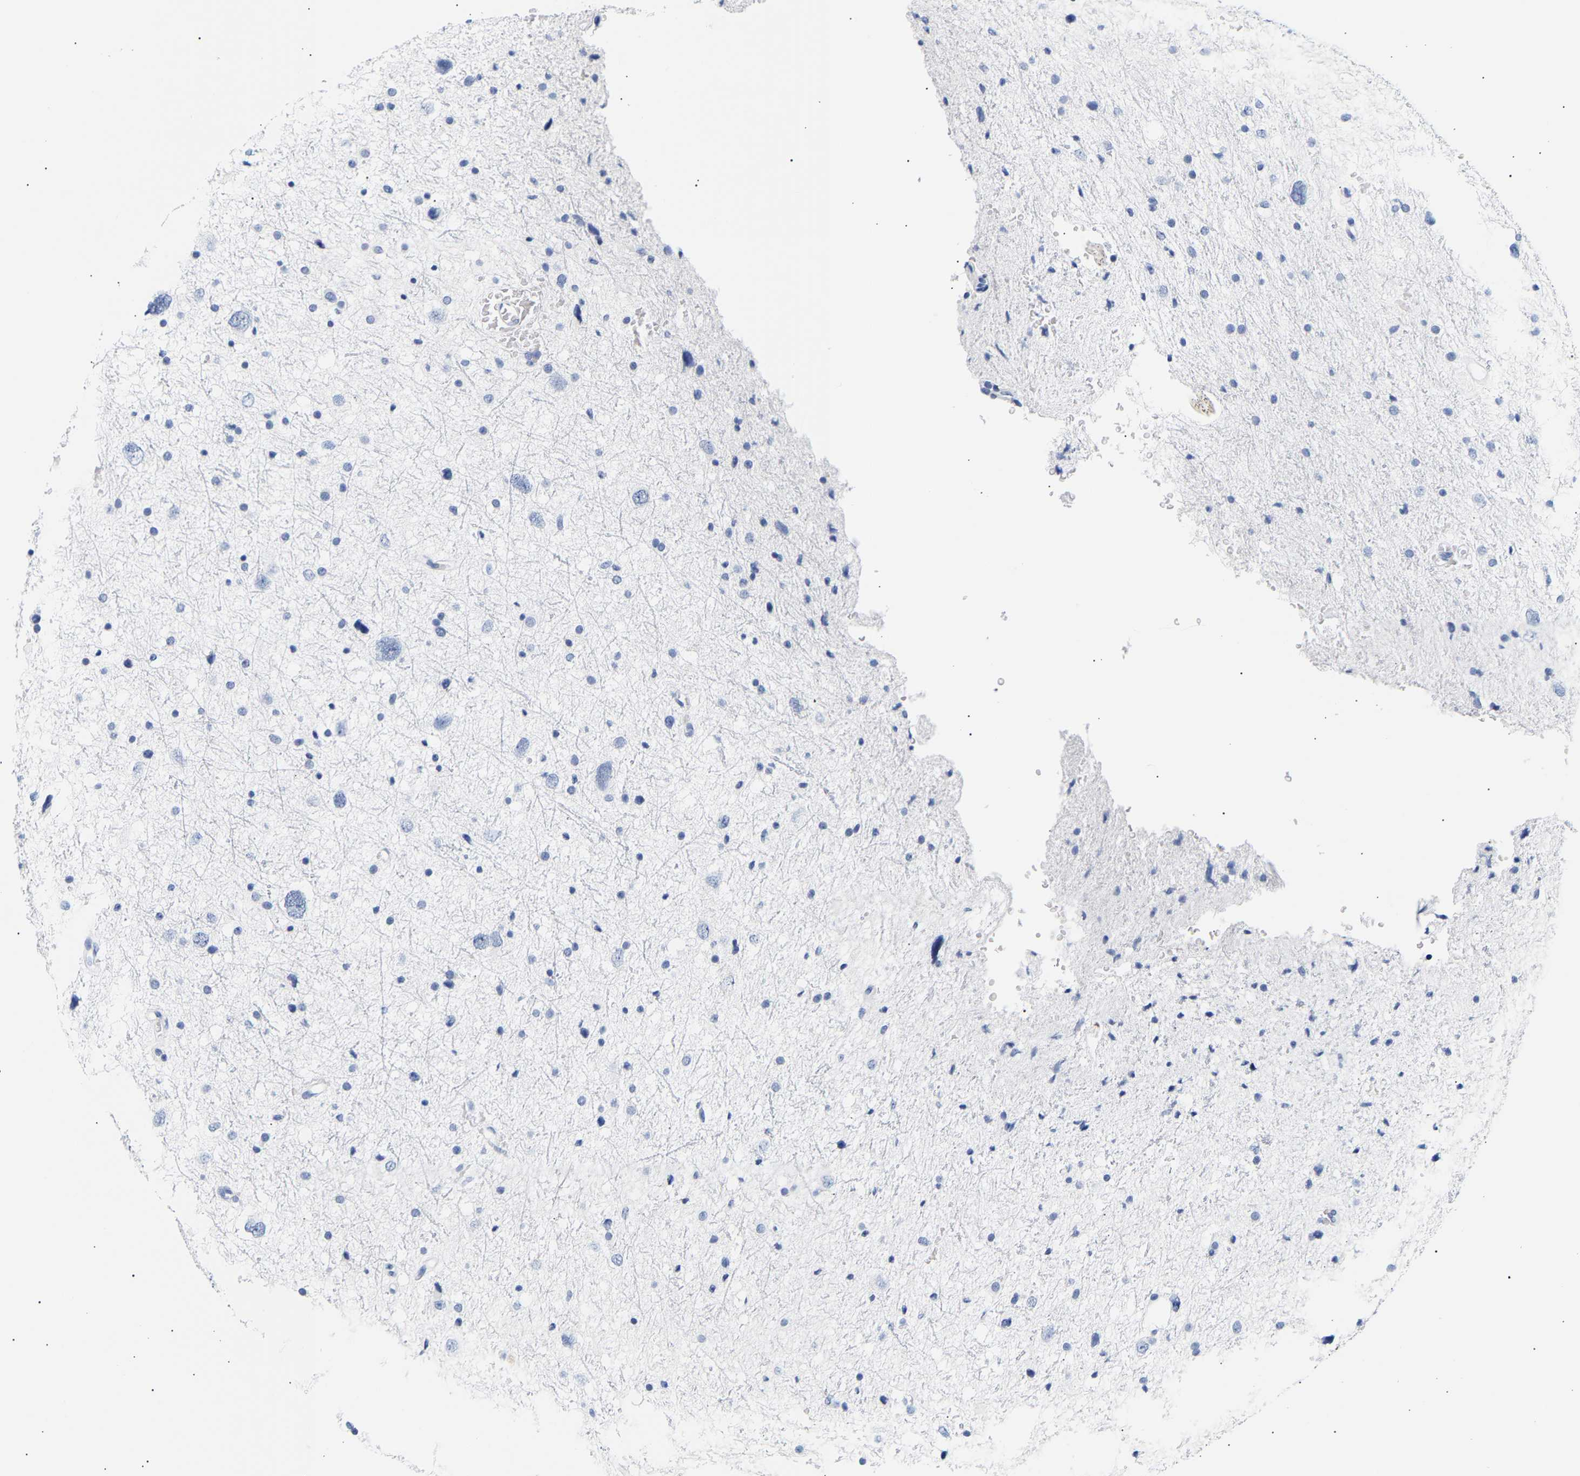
{"staining": {"intensity": "negative", "quantity": "none", "location": "none"}, "tissue": "glioma", "cell_type": "Tumor cells", "image_type": "cancer", "snomed": [{"axis": "morphology", "description": "Glioma, malignant, Low grade"}, {"axis": "topography", "description": "Brain"}], "caption": "This micrograph is of glioma stained with IHC to label a protein in brown with the nuclei are counter-stained blue. There is no staining in tumor cells.", "gene": "SPINK2", "patient": {"sex": "female", "age": 37}}